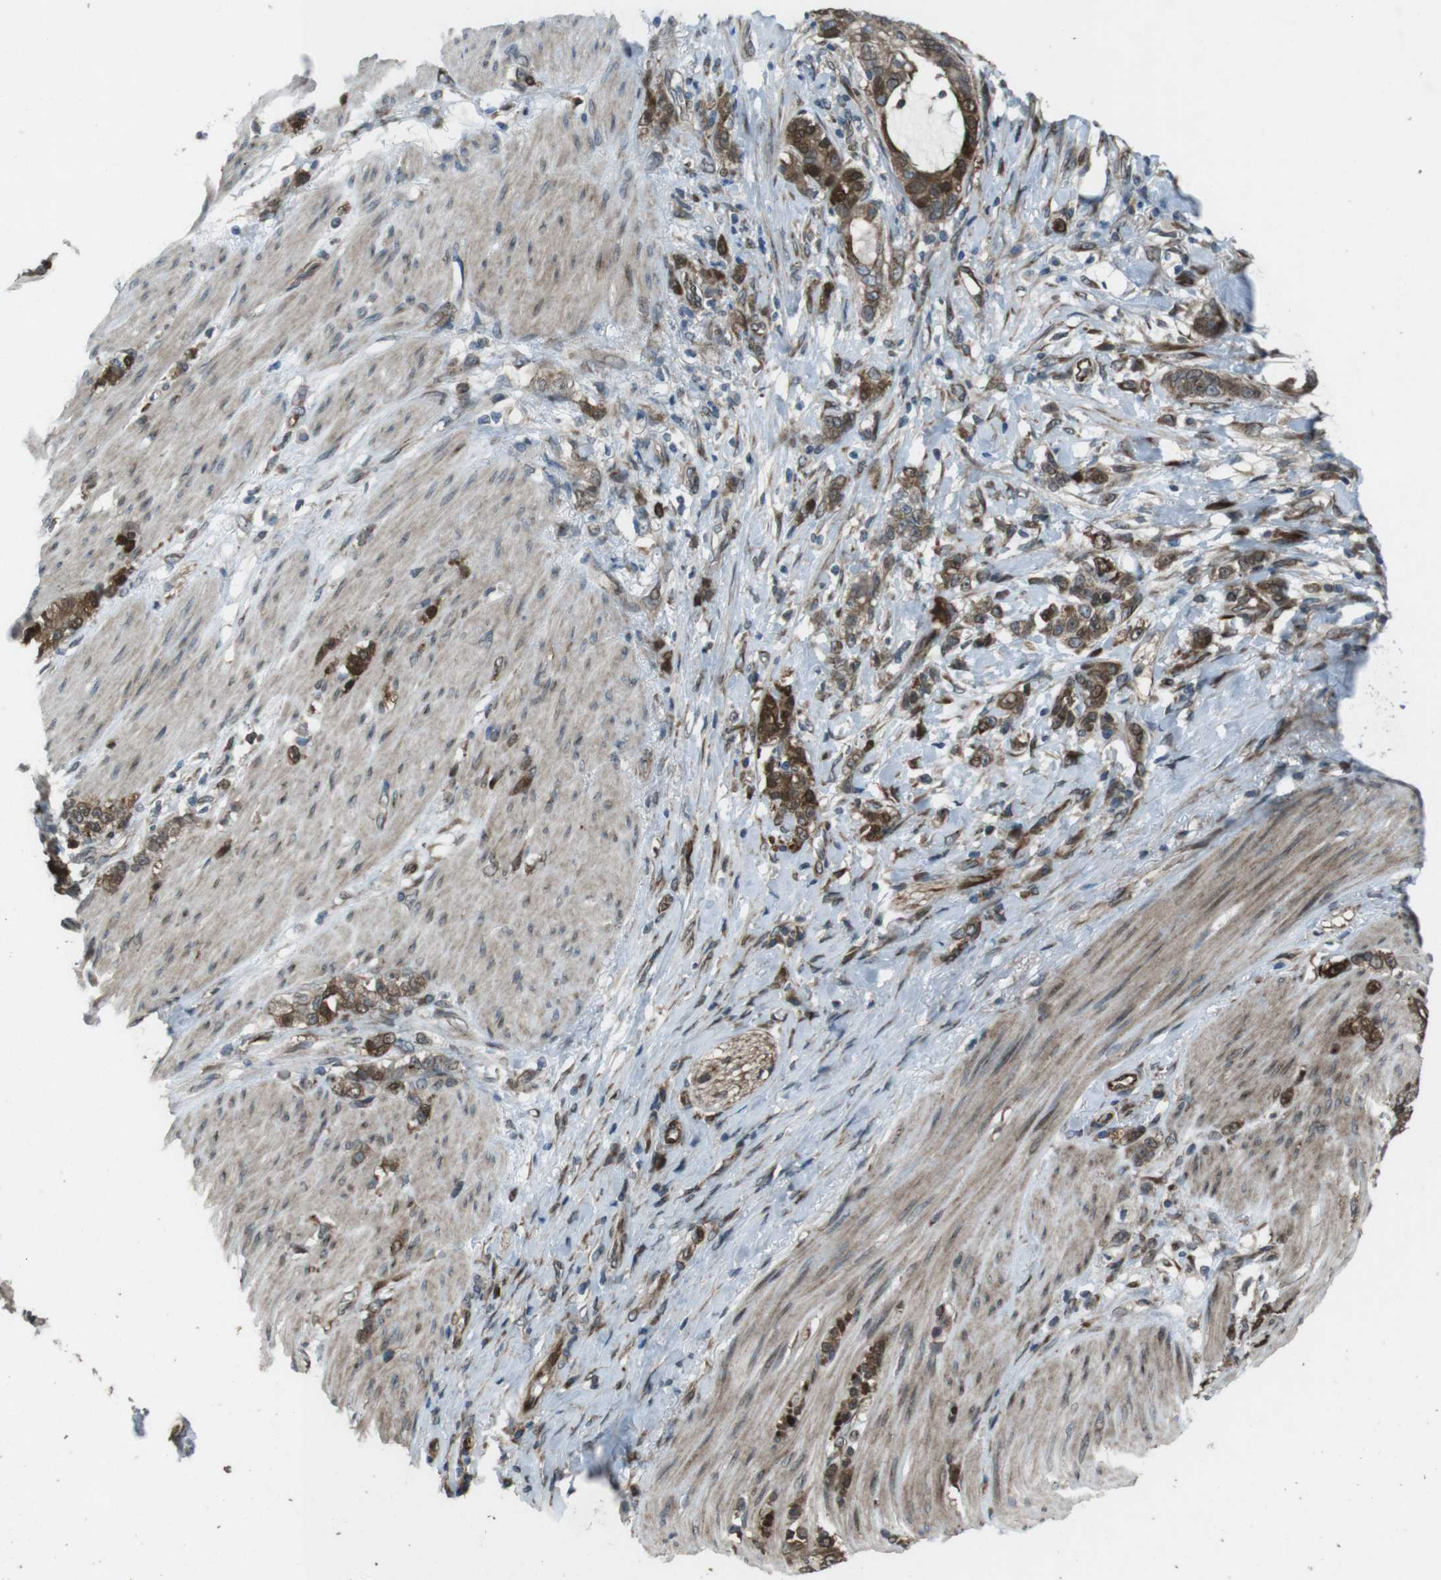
{"staining": {"intensity": "strong", "quantity": ">75%", "location": "cytoplasmic/membranous,nuclear"}, "tissue": "stomach cancer", "cell_type": "Tumor cells", "image_type": "cancer", "snomed": [{"axis": "morphology", "description": "Adenocarcinoma, NOS"}, {"axis": "topography", "description": "Stomach, lower"}], "caption": "Protein expression analysis of stomach cancer demonstrates strong cytoplasmic/membranous and nuclear staining in approximately >75% of tumor cells. The staining is performed using DAB brown chromogen to label protein expression. The nuclei are counter-stained blue using hematoxylin.", "gene": "ZNF330", "patient": {"sex": "male", "age": 88}}